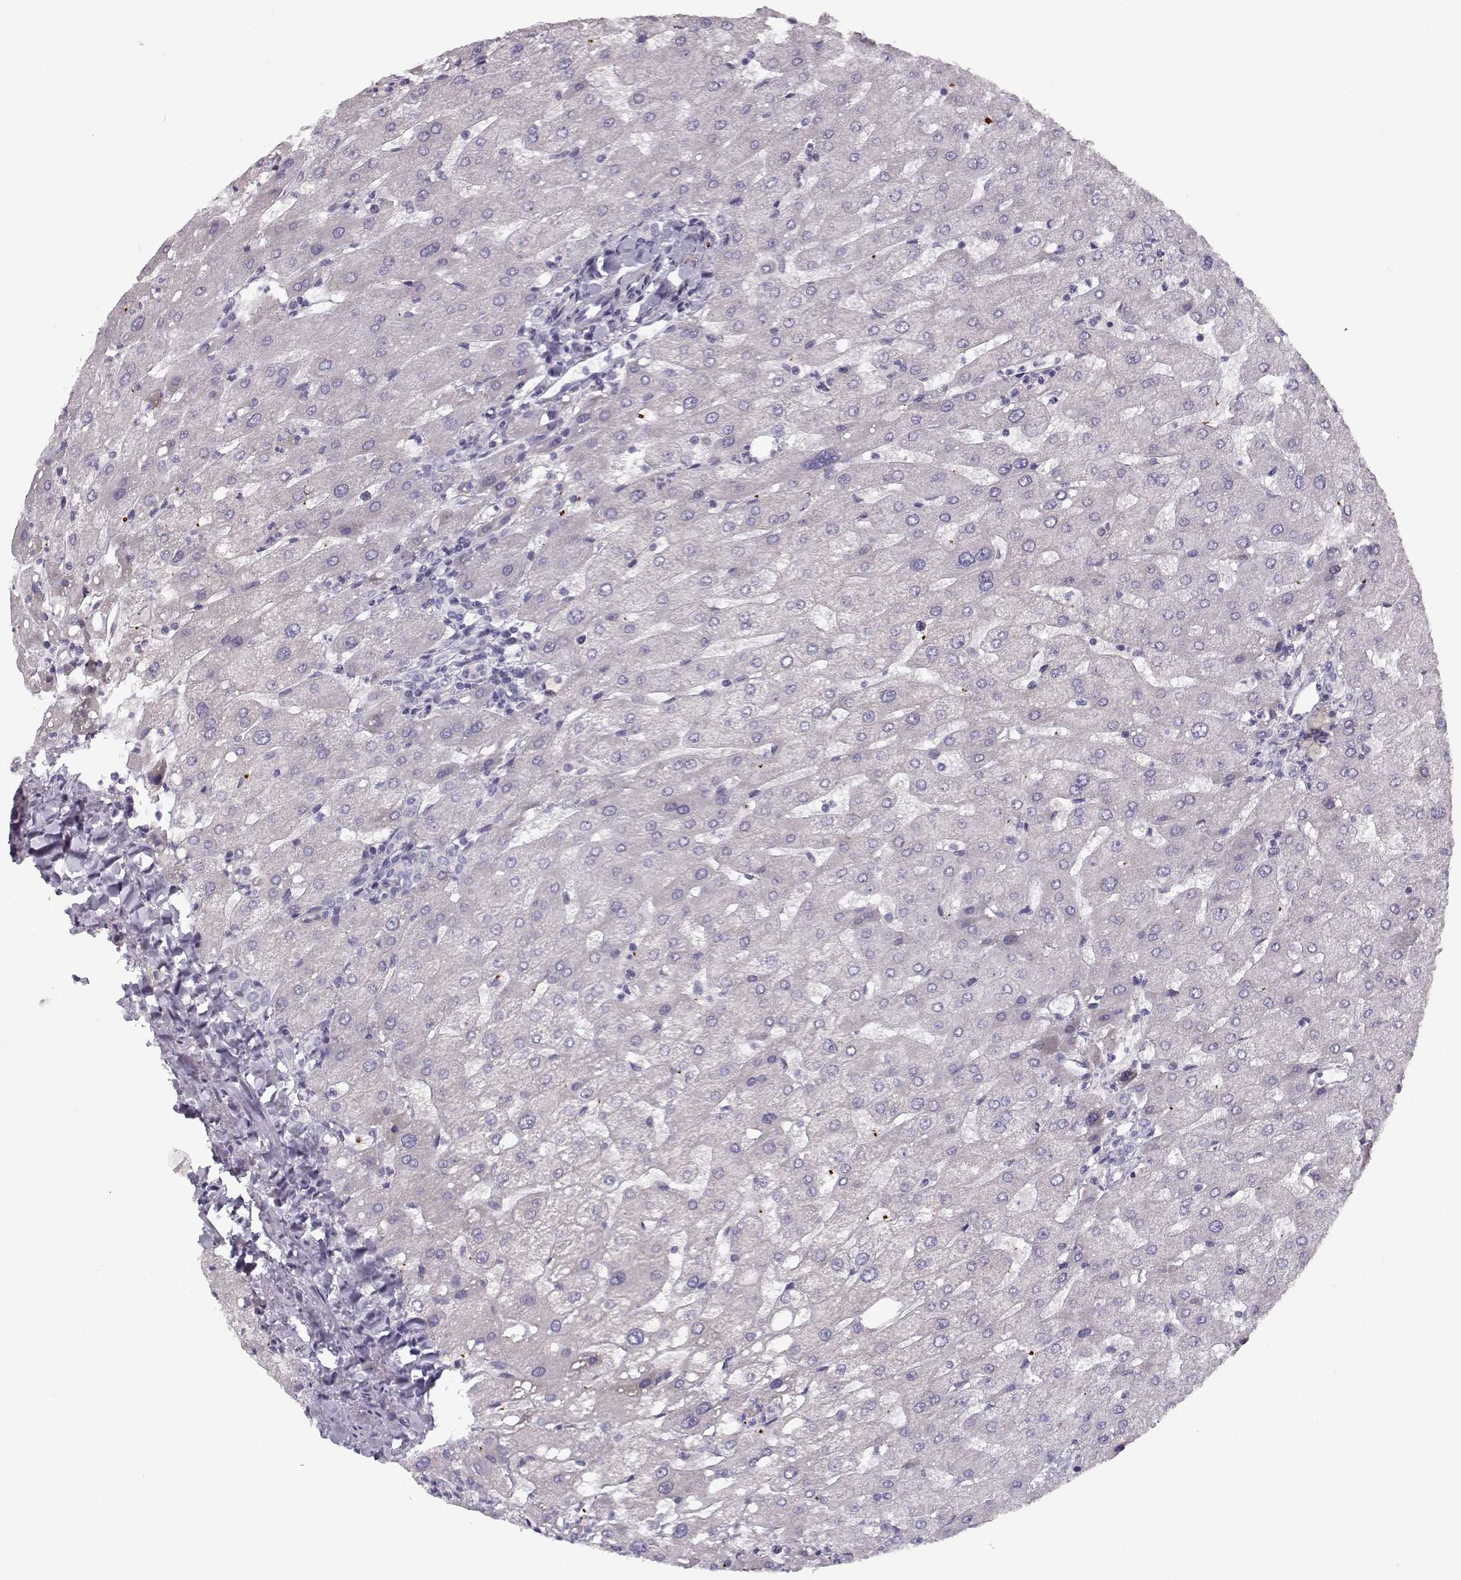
{"staining": {"intensity": "negative", "quantity": "none", "location": "none"}, "tissue": "liver", "cell_type": "Cholangiocytes", "image_type": "normal", "snomed": [{"axis": "morphology", "description": "Normal tissue, NOS"}, {"axis": "topography", "description": "Liver"}], "caption": "The immunohistochemistry (IHC) photomicrograph has no significant expression in cholangiocytes of liver.", "gene": "KLF17", "patient": {"sex": "male", "age": 67}}